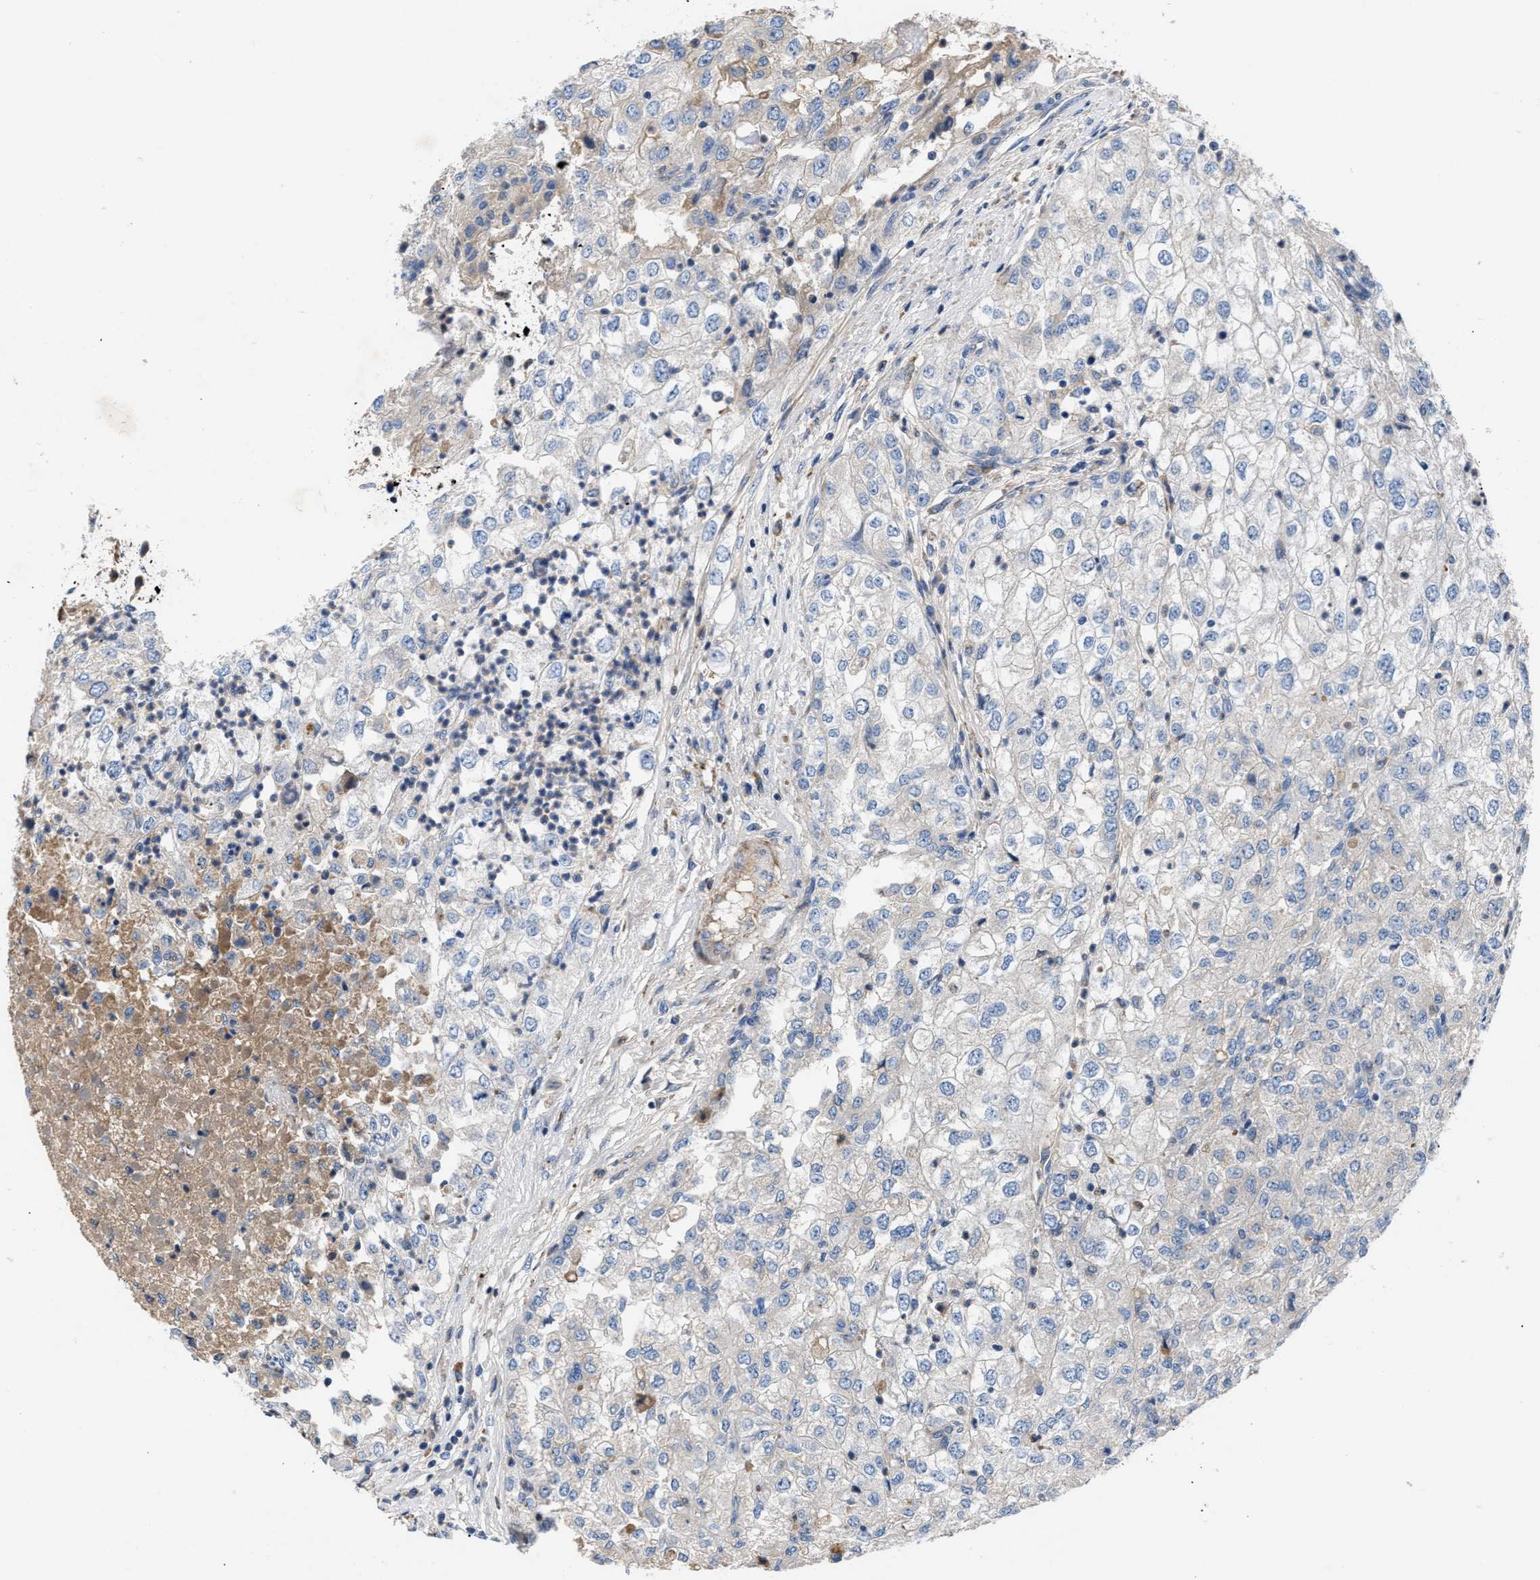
{"staining": {"intensity": "negative", "quantity": "none", "location": "none"}, "tissue": "renal cancer", "cell_type": "Tumor cells", "image_type": "cancer", "snomed": [{"axis": "morphology", "description": "Adenocarcinoma, NOS"}, {"axis": "topography", "description": "Kidney"}], "caption": "DAB immunohistochemical staining of human adenocarcinoma (renal) demonstrates no significant expression in tumor cells.", "gene": "CCDC171", "patient": {"sex": "female", "age": 54}}